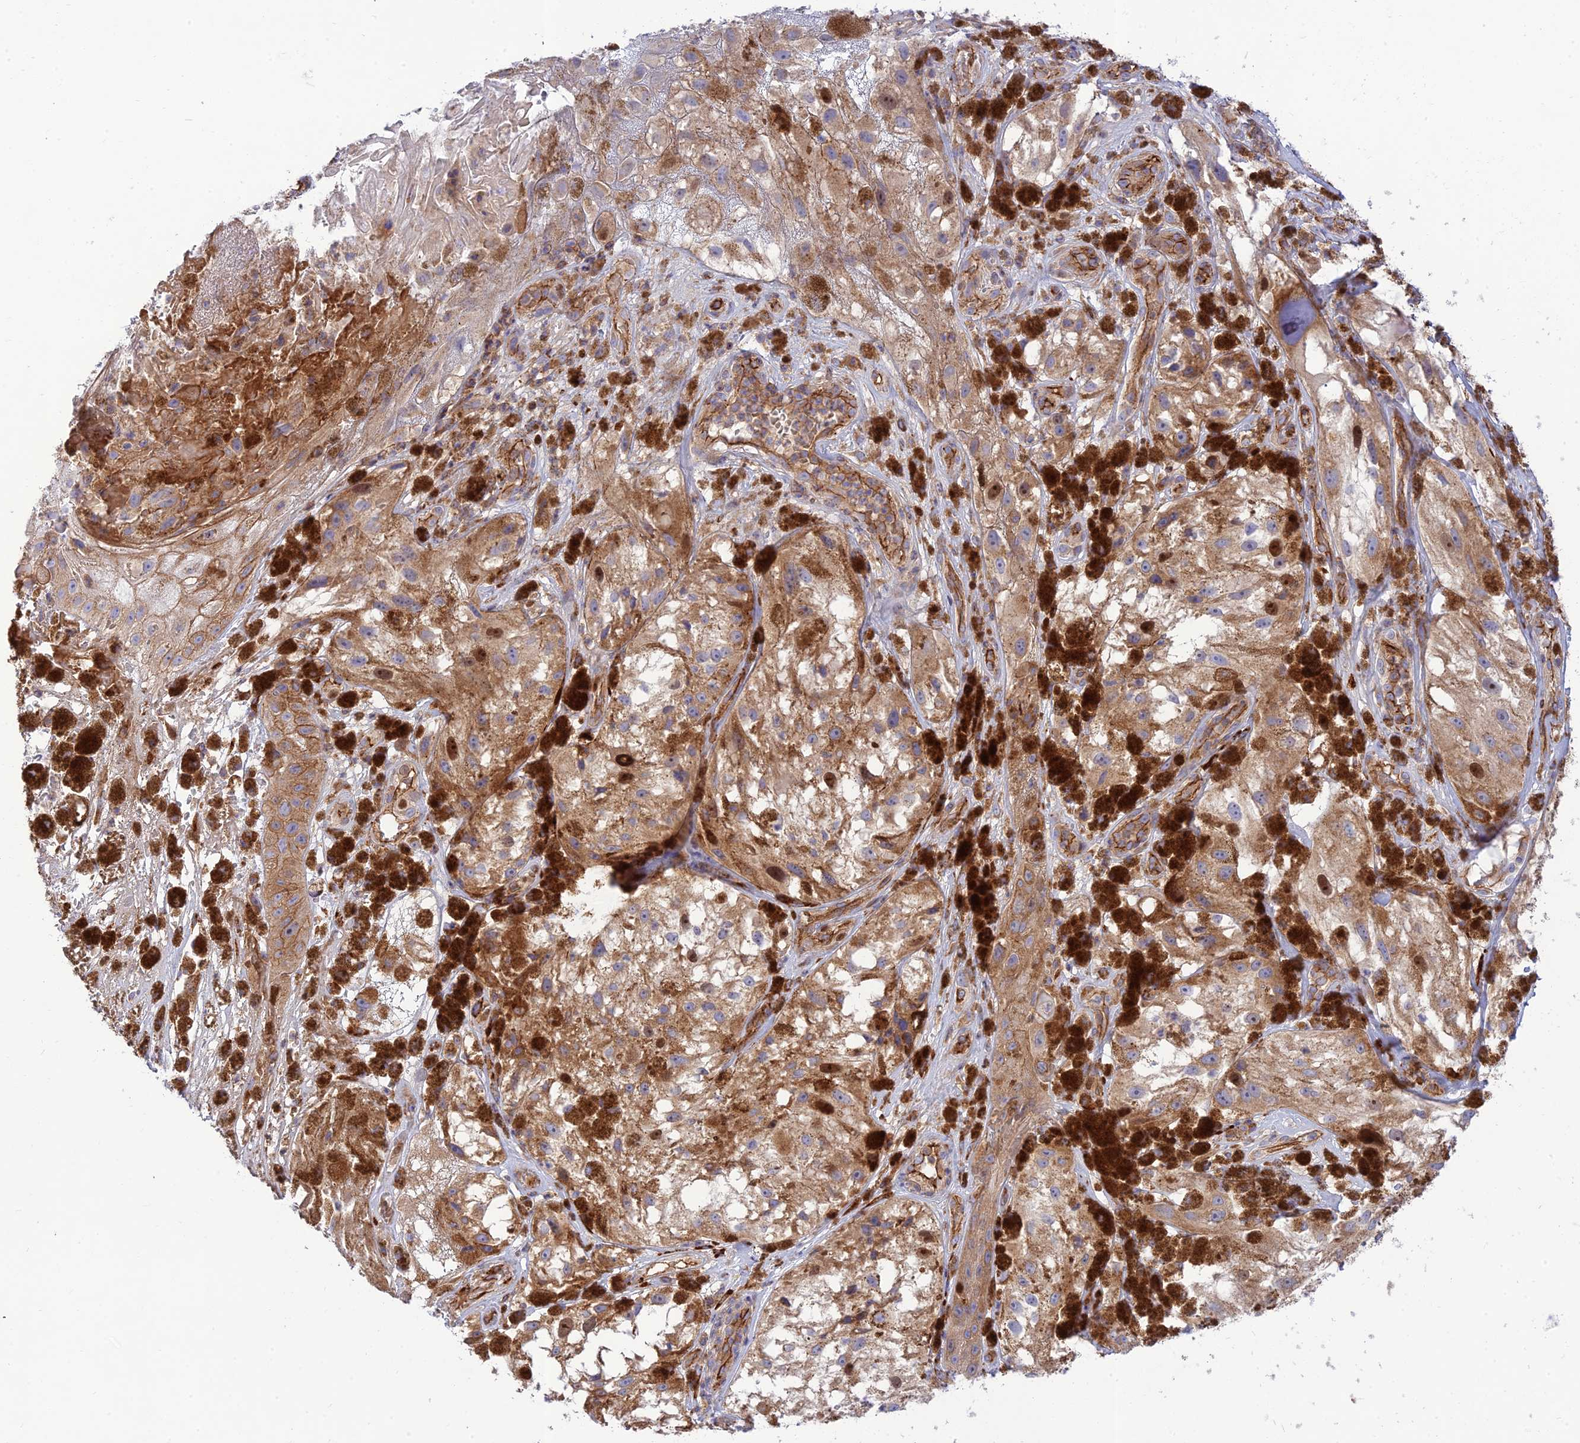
{"staining": {"intensity": "moderate", "quantity": ">75%", "location": "cytoplasmic/membranous"}, "tissue": "melanoma", "cell_type": "Tumor cells", "image_type": "cancer", "snomed": [{"axis": "morphology", "description": "Malignant melanoma, NOS"}, {"axis": "topography", "description": "Skin"}], "caption": "Immunohistochemistry of human melanoma shows medium levels of moderate cytoplasmic/membranous staining in approximately >75% of tumor cells. The protein is shown in brown color, while the nuclei are stained blue.", "gene": "PIMREG", "patient": {"sex": "male", "age": 88}}